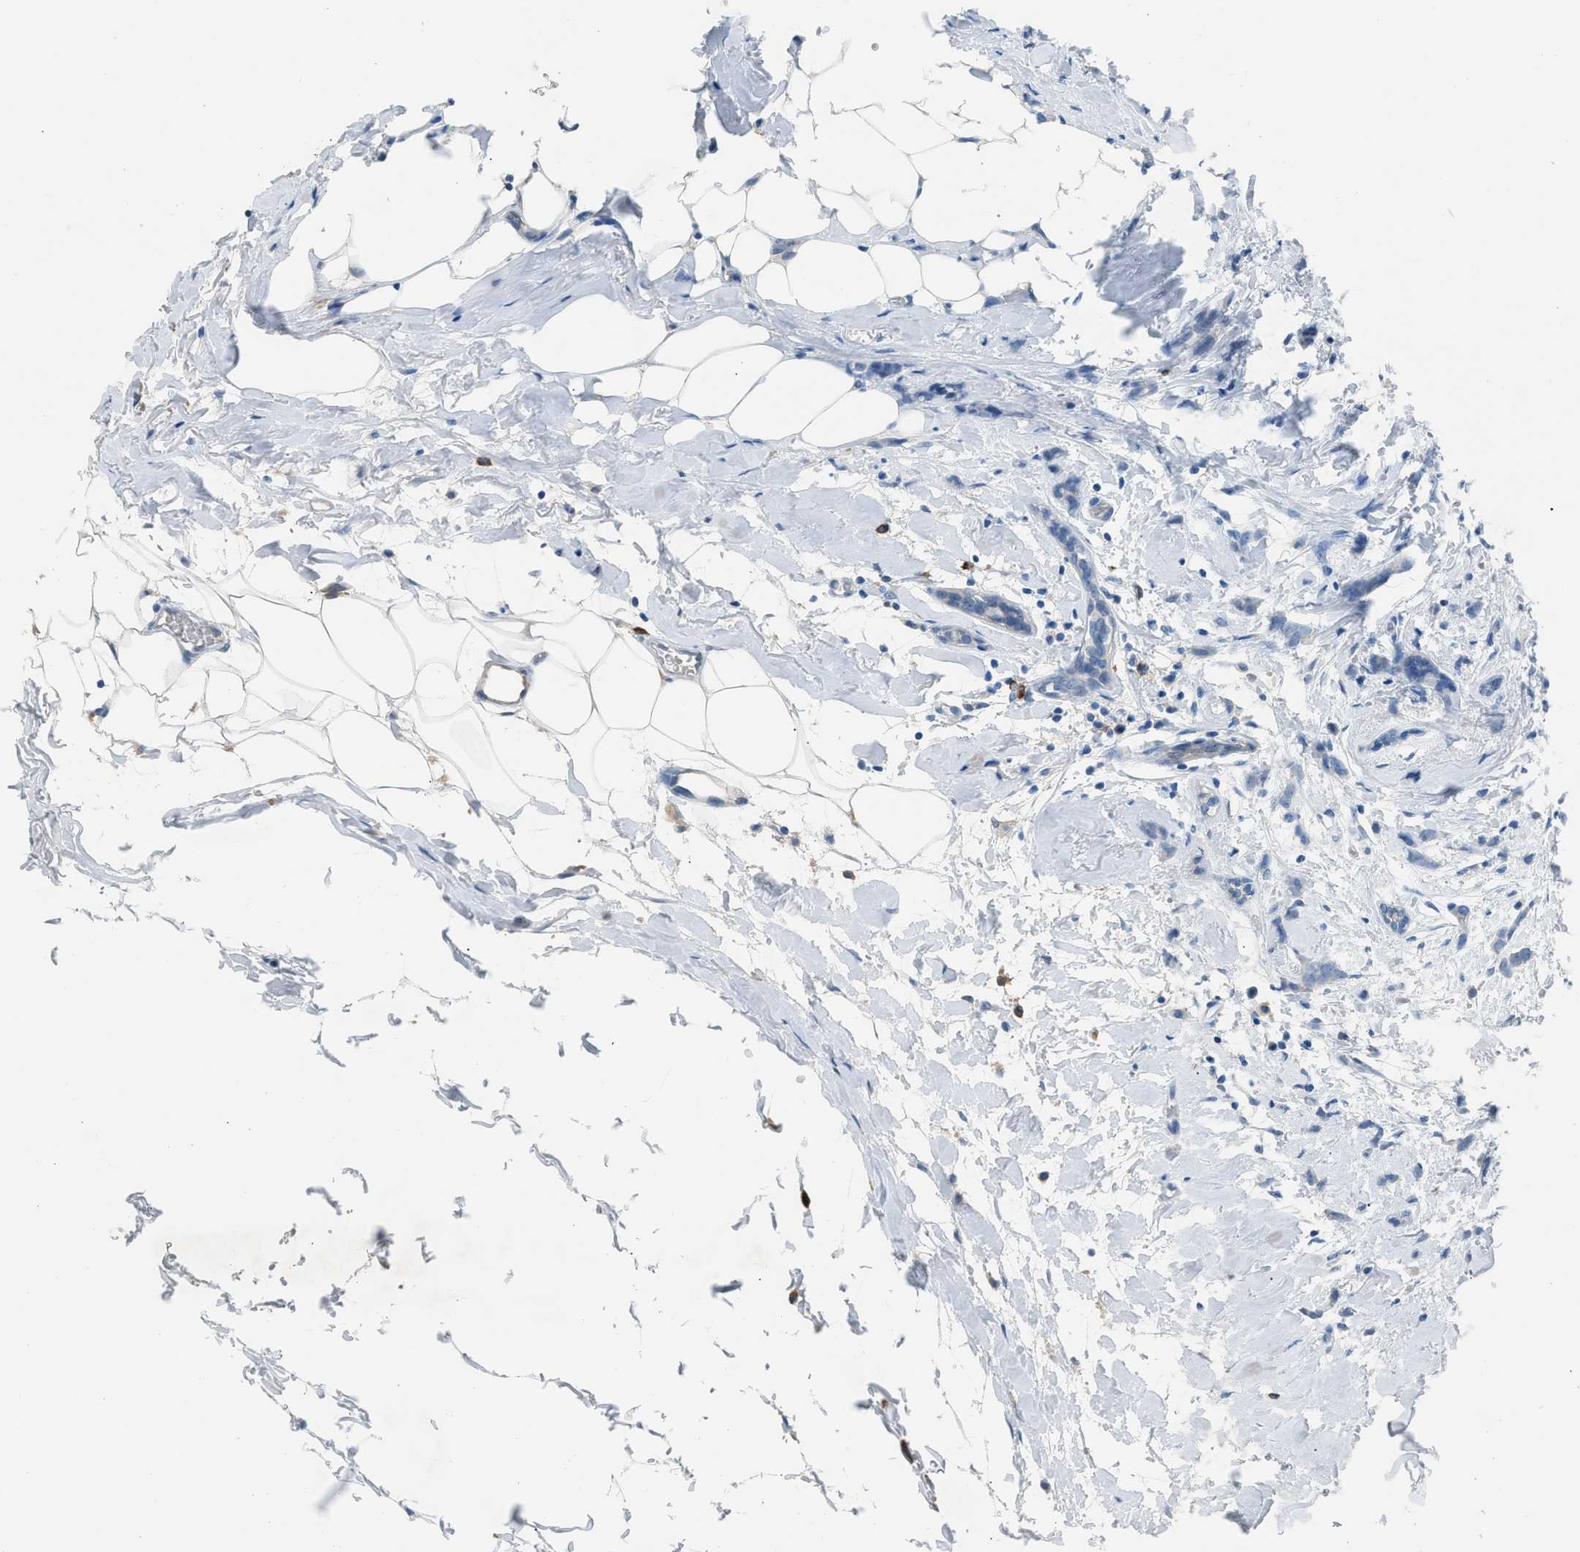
{"staining": {"intensity": "negative", "quantity": "none", "location": "none"}, "tissue": "breast cancer", "cell_type": "Tumor cells", "image_type": "cancer", "snomed": [{"axis": "morphology", "description": "Lobular carcinoma, in situ"}, {"axis": "morphology", "description": "Lobular carcinoma"}, {"axis": "topography", "description": "Breast"}], "caption": "This is an immunohistochemistry histopathology image of human breast cancer (lobular carcinoma in situ). There is no staining in tumor cells.", "gene": "CLEC10A", "patient": {"sex": "female", "age": 41}}